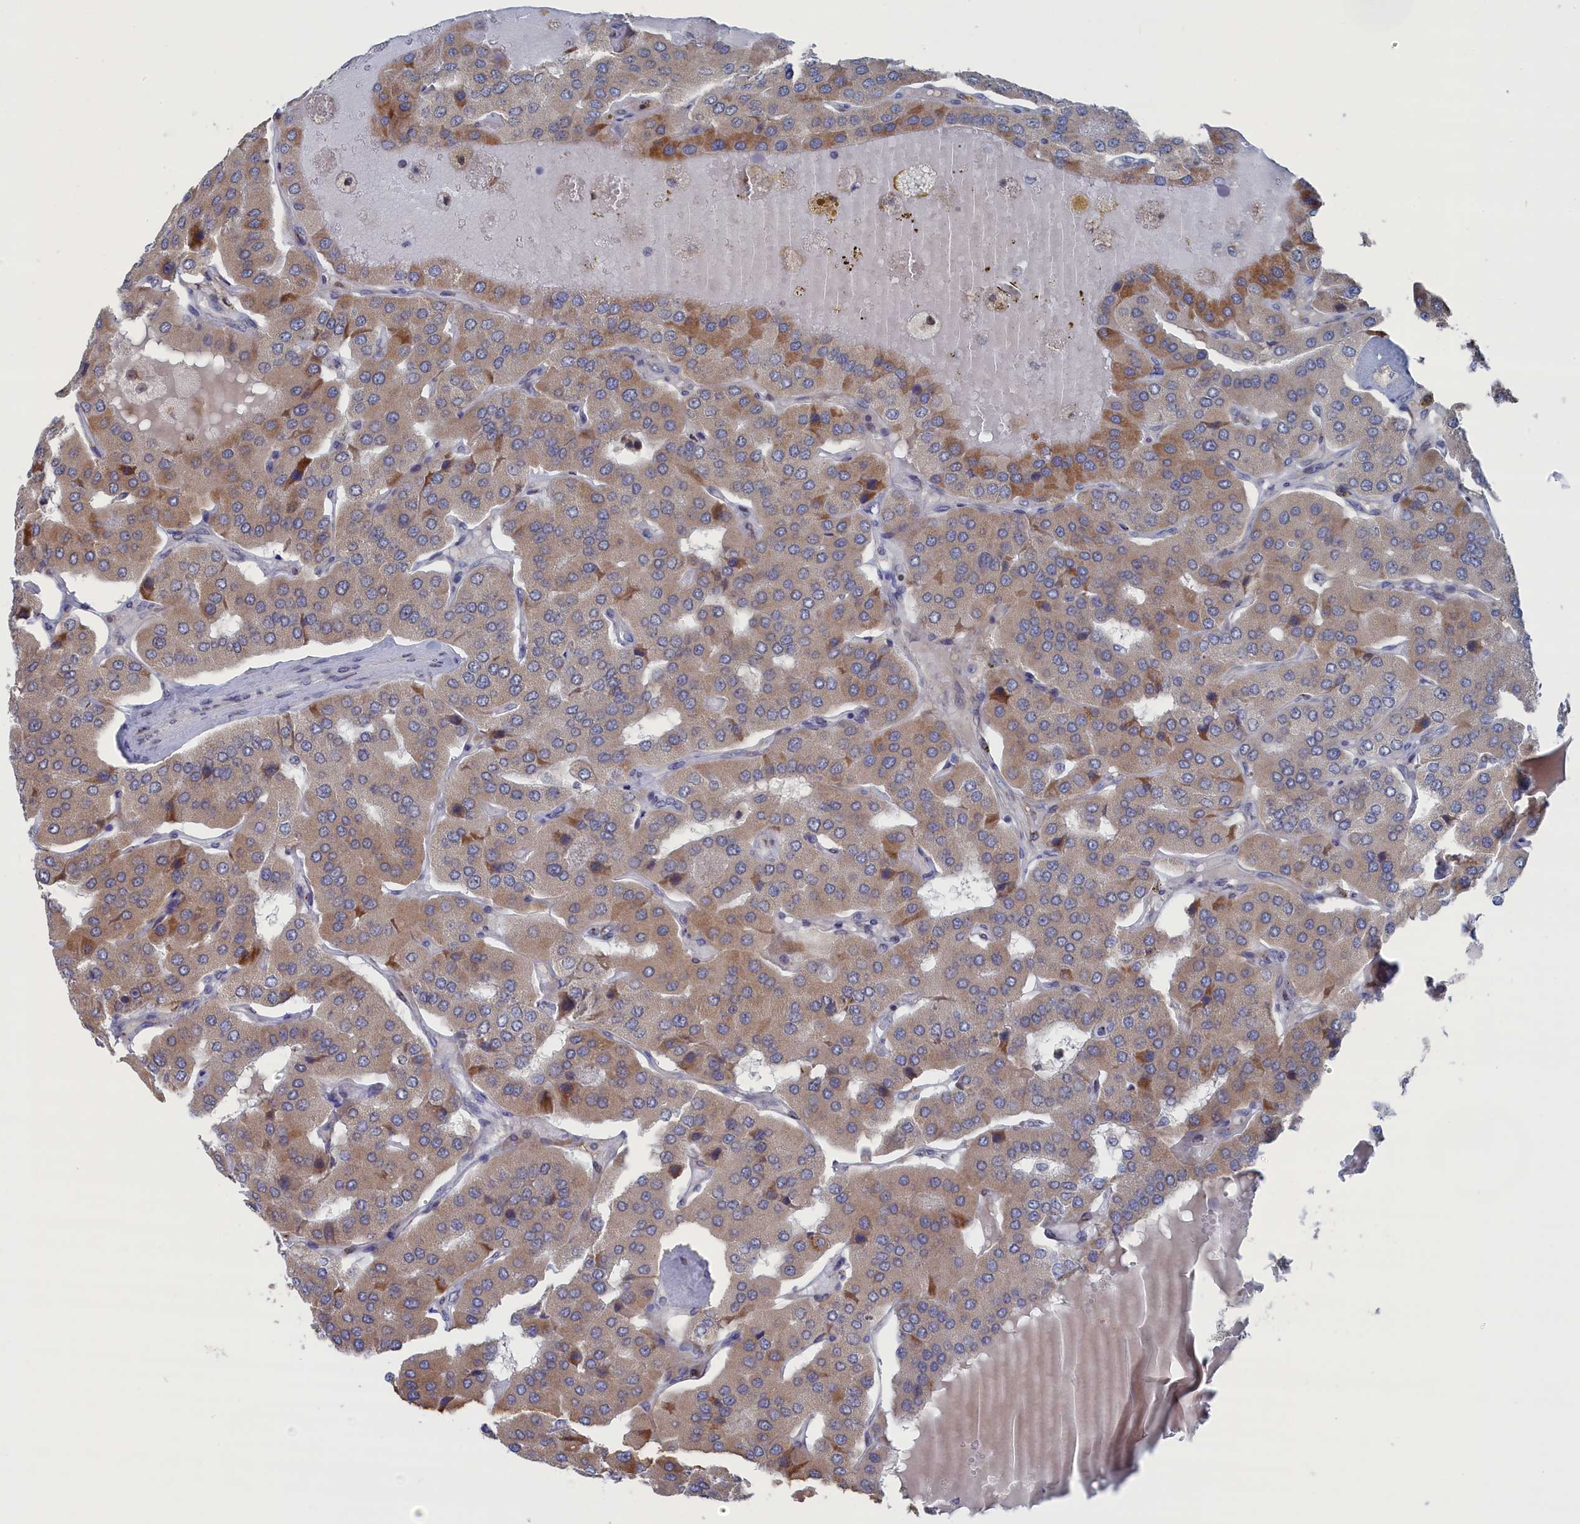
{"staining": {"intensity": "moderate", "quantity": "25%-75%", "location": "cytoplasmic/membranous"}, "tissue": "parathyroid gland", "cell_type": "Glandular cells", "image_type": "normal", "snomed": [{"axis": "morphology", "description": "Normal tissue, NOS"}, {"axis": "morphology", "description": "Adenoma, NOS"}, {"axis": "topography", "description": "Parathyroid gland"}], "caption": "Immunohistochemical staining of normal parathyroid gland shows 25%-75% levels of moderate cytoplasmic/membranous protein staining in approximately 25%-75% of glandular cells. (DAB (3,3'-diaminobenzidine) IHC with brightfield microscopy, high magnification).", "gene": "IRX1", "patient": {"sex": "female", "age": 86}}